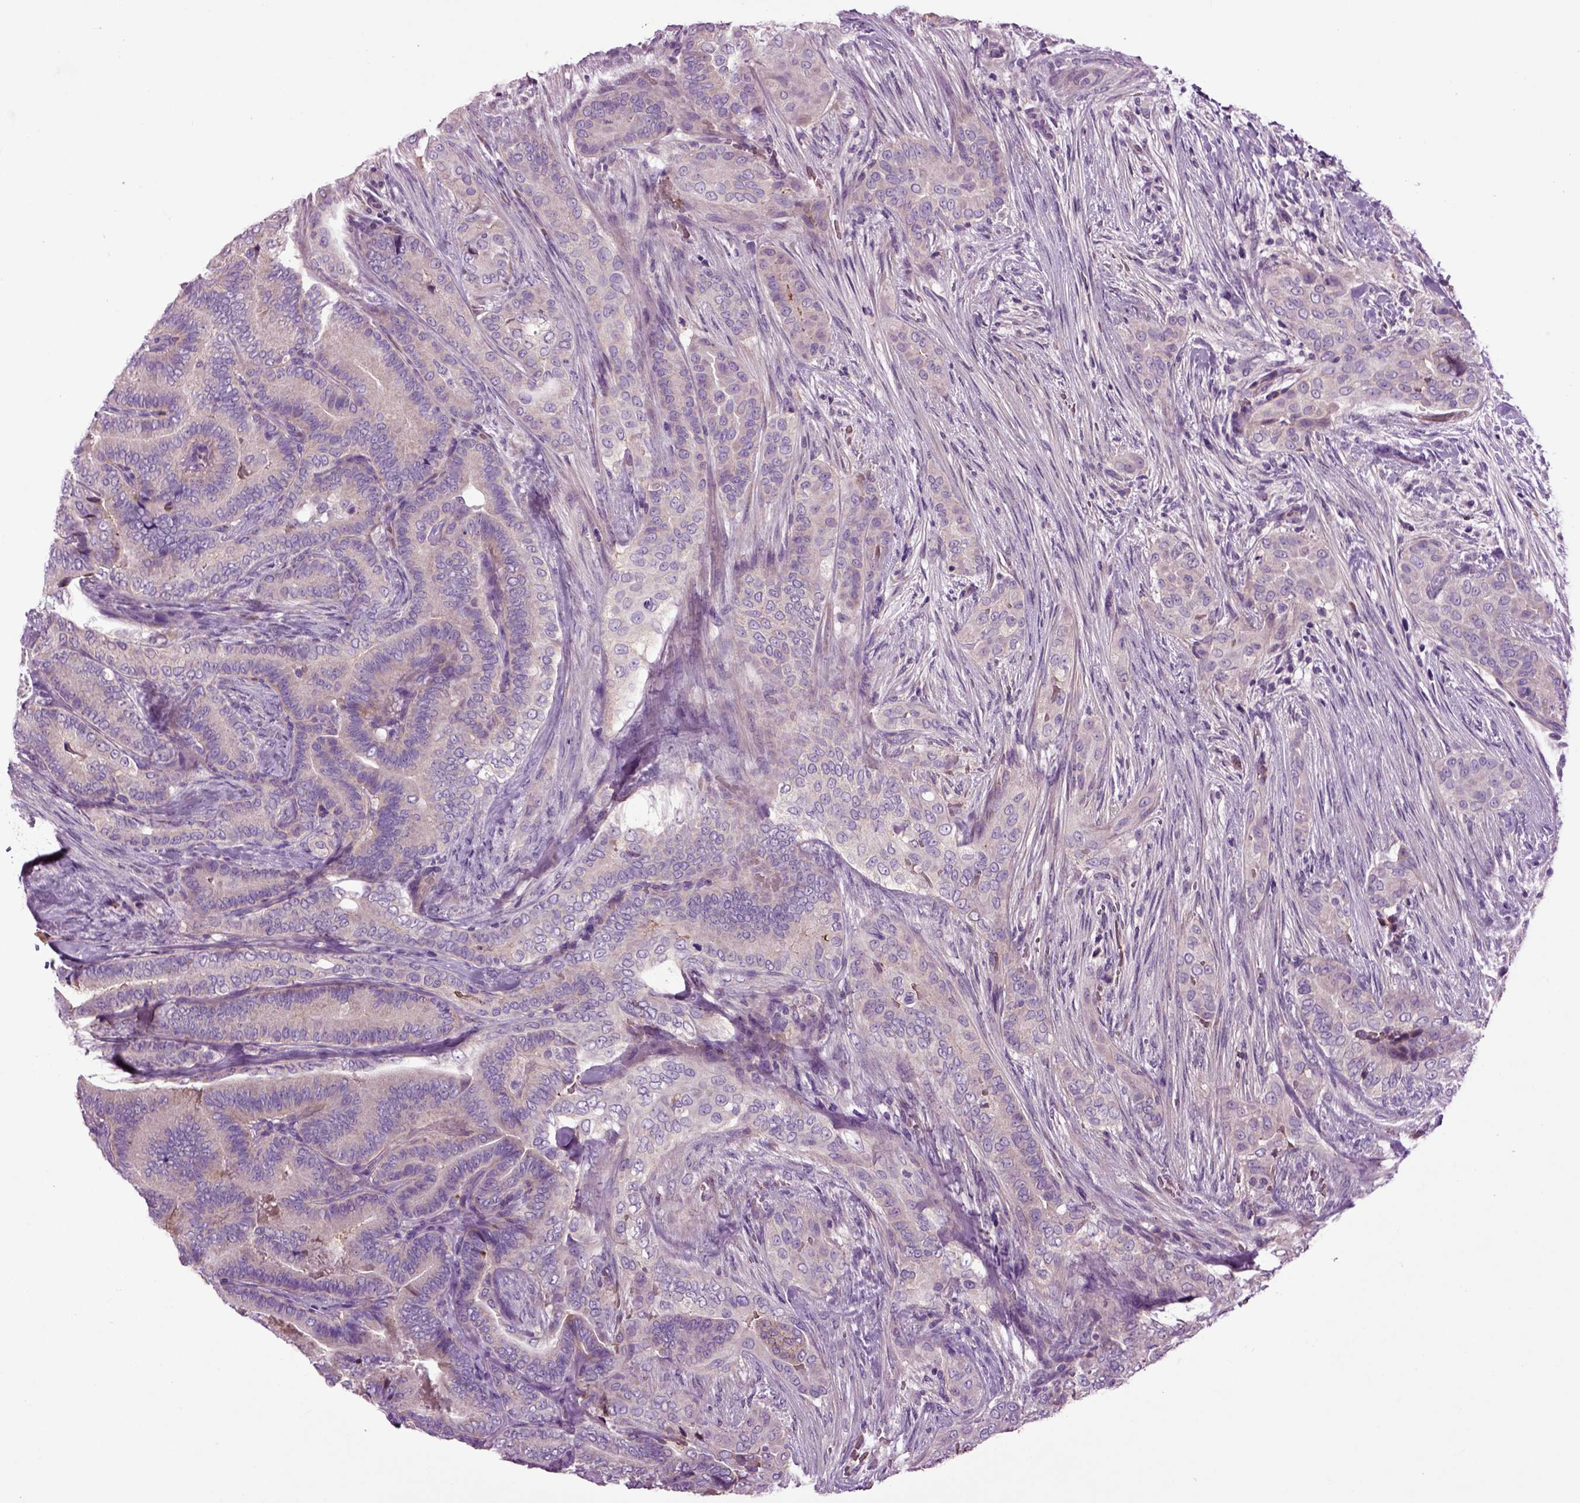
{"staining": {"intensity": "negative", "quantity": "none", "location": "none"}, "tissue": "thyroid cancer", "cell_type": "Tumor cells", "image_type": "cancer", "snomed": [{"axis": "morphology", "description": "Papillary adenocarcinoma, NOS"}, {"axis": "topography", "description": "Thyroid gland"}], "caption": "Immunohistochemistry histopathology image of neoplastic tissue: human papillary adenocarcinoma (thyroid) stained with DAB shows no significant protein staining in tumor cells.", "gene": "SPON1", "patient": {"sex": "male", "age": 61}}